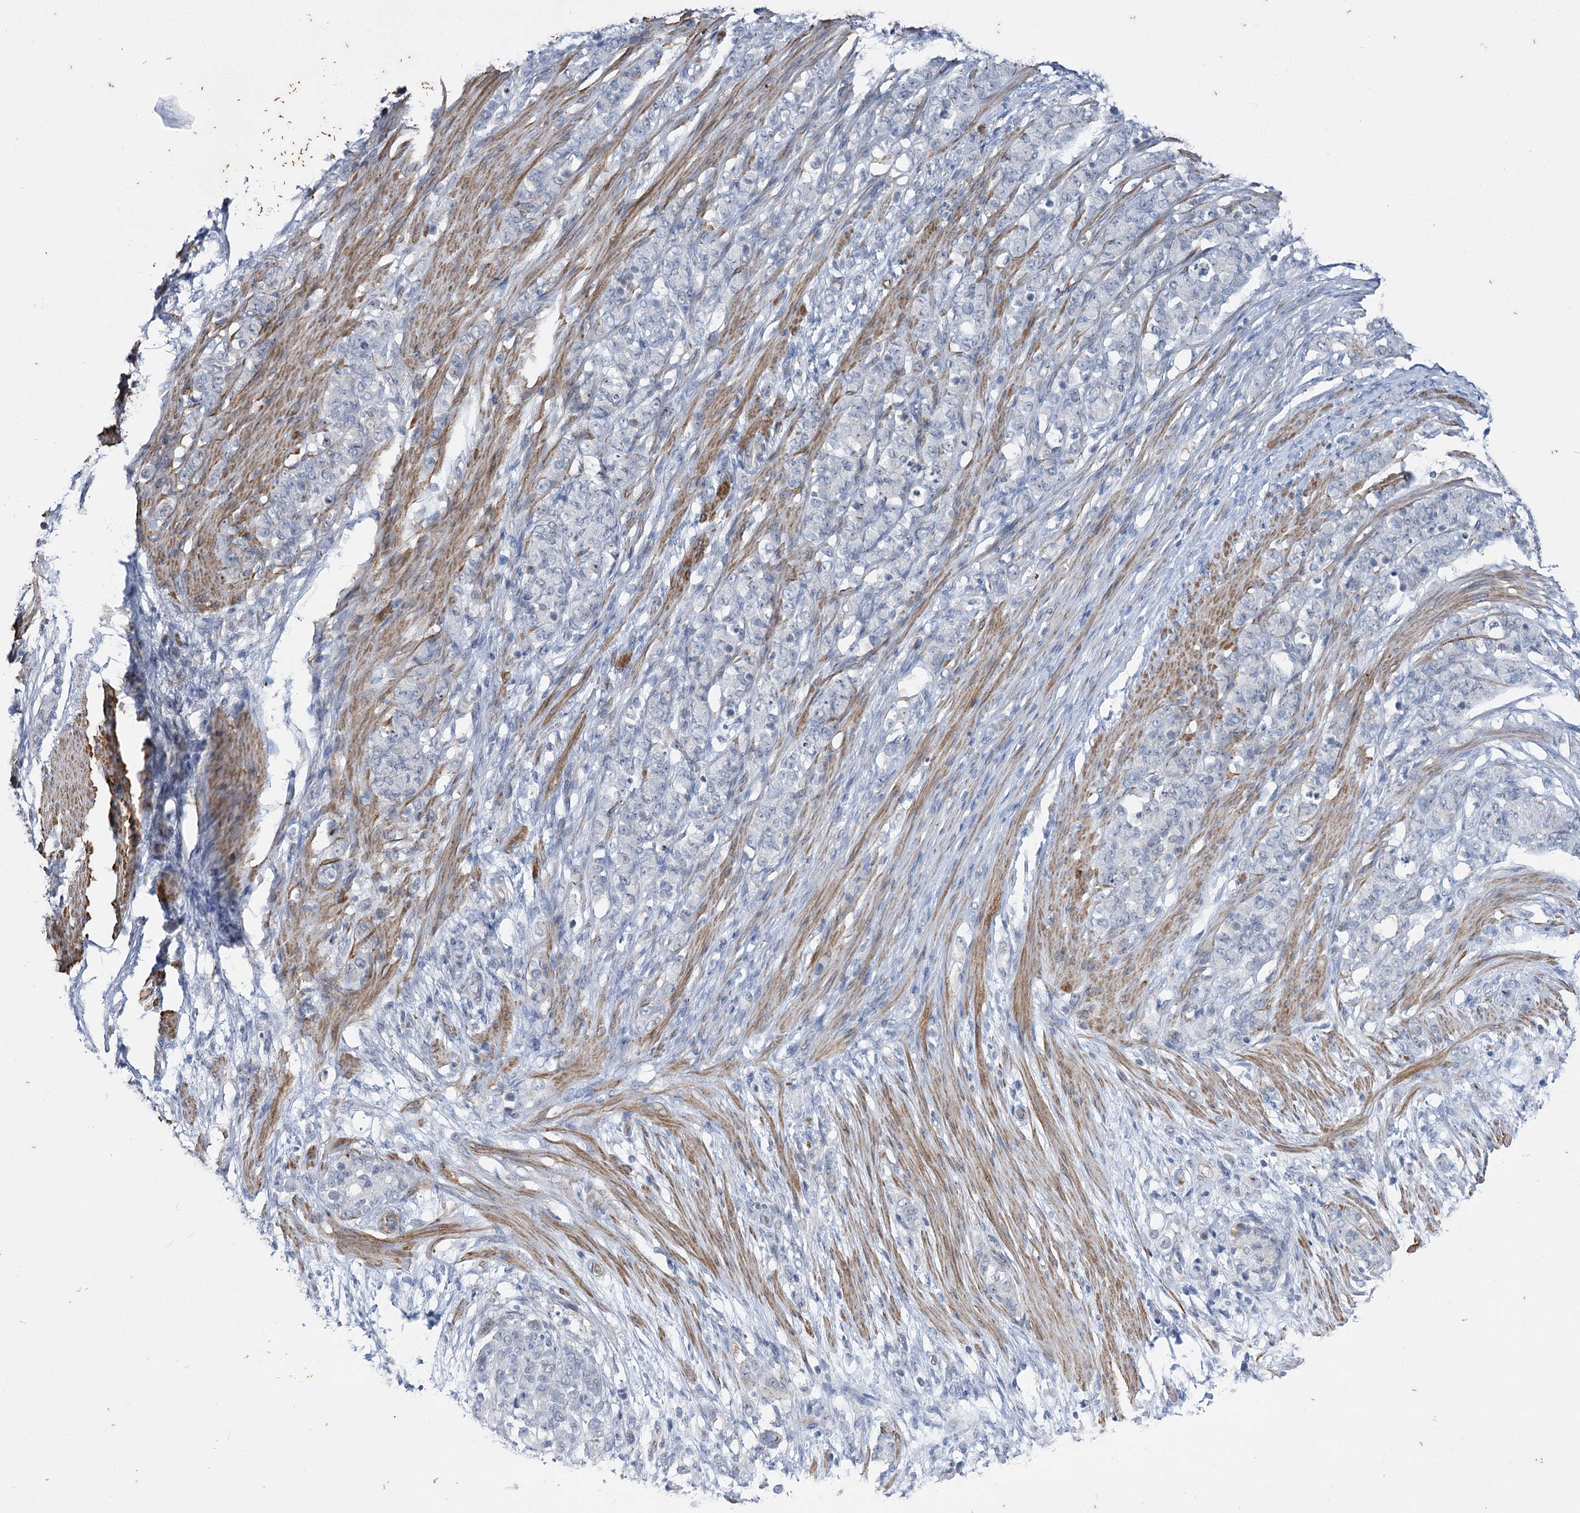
{"staining": {"intensity": "negative", "quantity": "none", "location": "none"}, "tissue": "stomach cancer", "cell_type": "Tumor cells", "image_type": "cancer", "snomed": [{"axis": "morphology", "description": "Adenocarcinoma, NOS"}, {"axis": "topography", "description": "Stomach"}], "caption": "DAB immunohistochemical staining of human stomach cancer (adenocarcinoma) reveals no significant expression in tumor cells. Nuclei are stained in blue.", "gene": "AGXT2", "patient": {"sex": "female", "age": 79}}